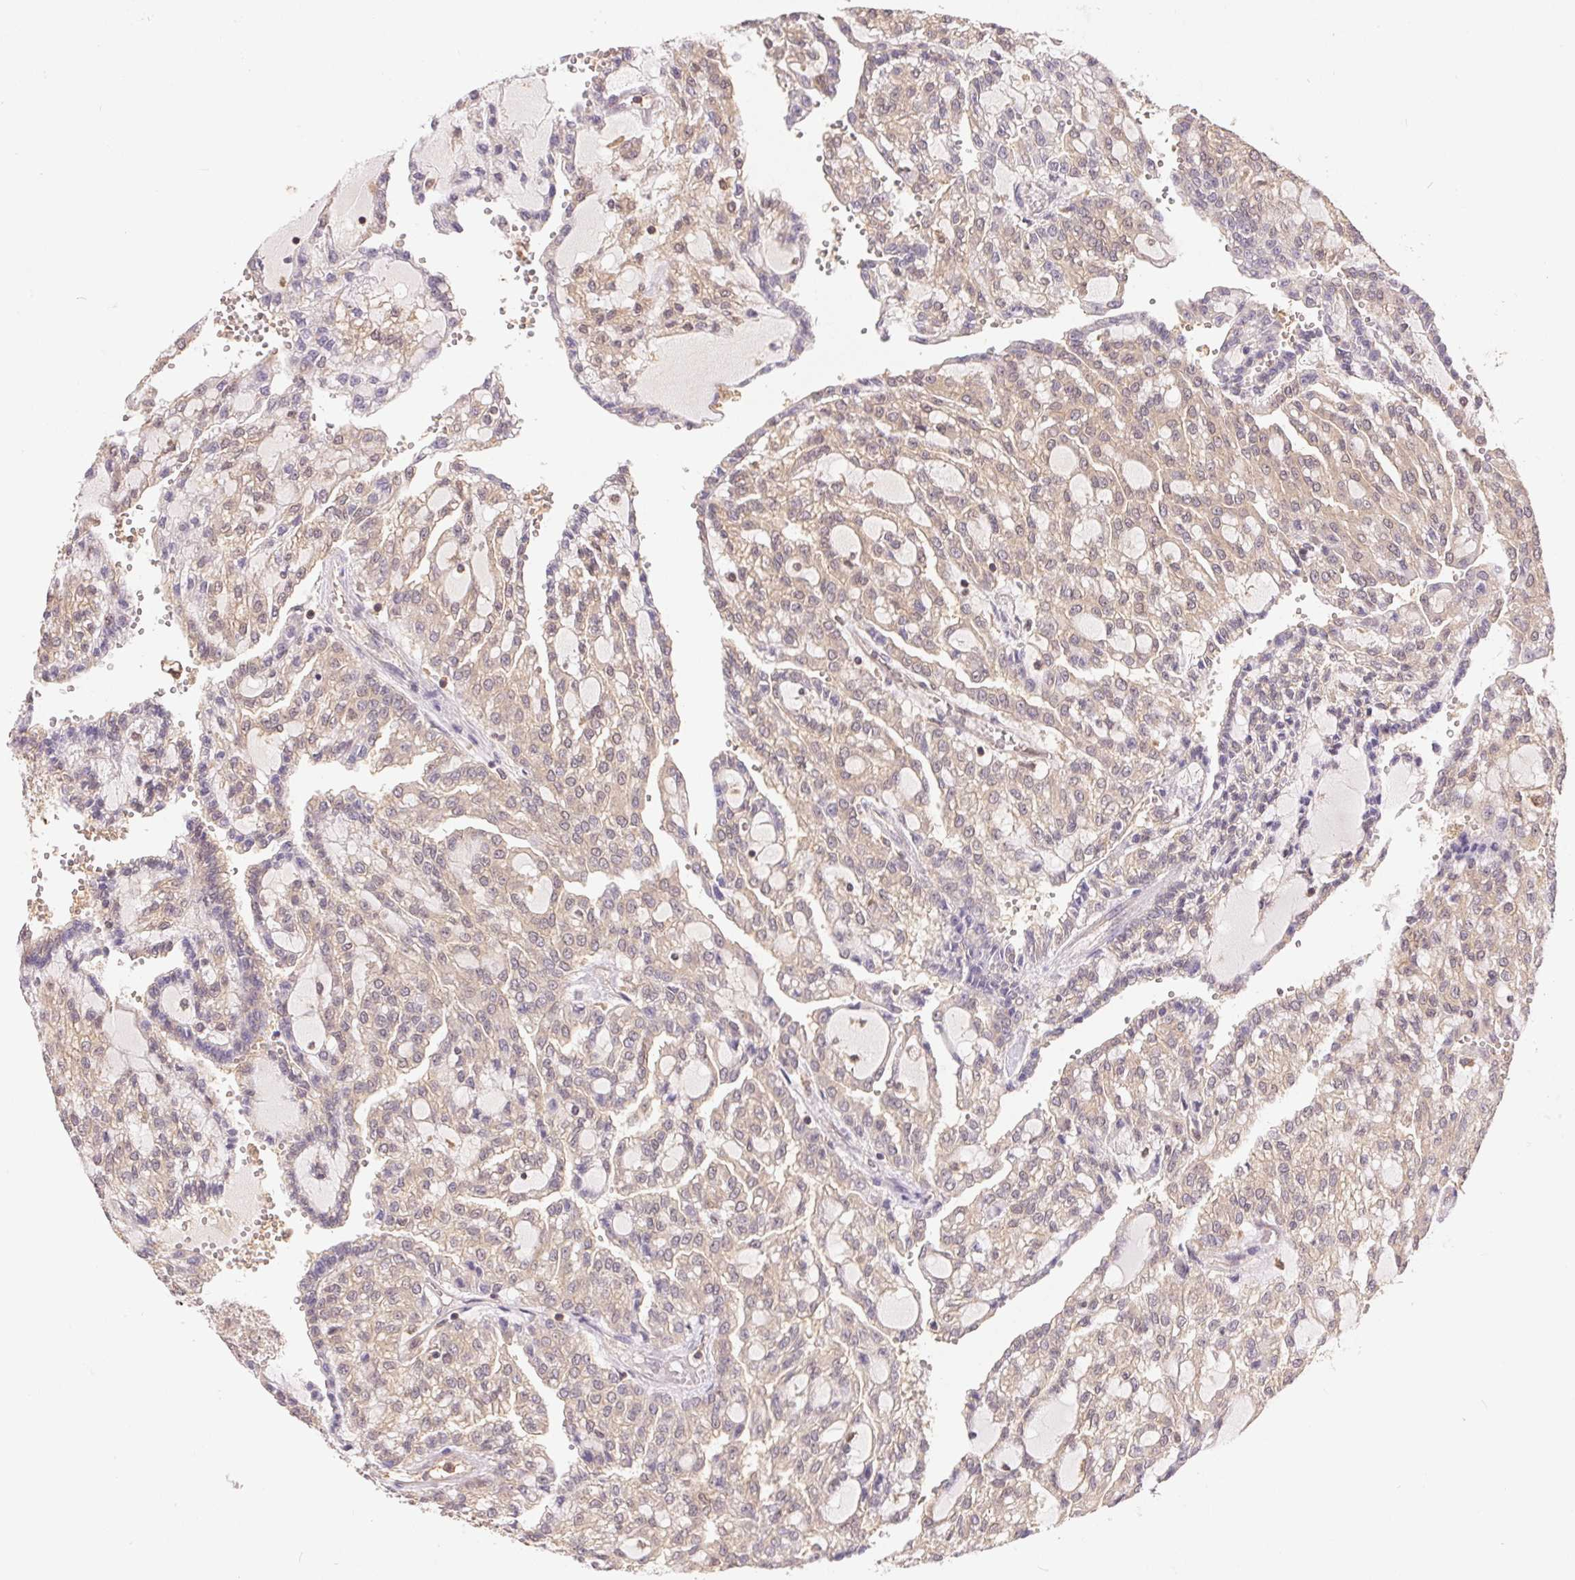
{"staining": {"intensity": "weak", "quantity": ">75%", "location": "cytoplasmic/membranous"}, "tissue": "renal cancer", "cell_type": "Tumor cells", "image_type": "cancer", "snomed": [{"axis": "morphology", "description": "Adenocarcinoma, NOS"}, {"axis": "topography", "description": "Kidney"}], "caption": "DAB (3,3'-diaminobenzidine) immunohistochemical staining of adenocarcinoma (renal) displays weak cytoplasmic/membranous protein staining in about >75% of tumor cells. (IHC, brightfield microscopy, high magnification).", "gene": "GDI2", "patient": {"sex": "male", "age": 63}}